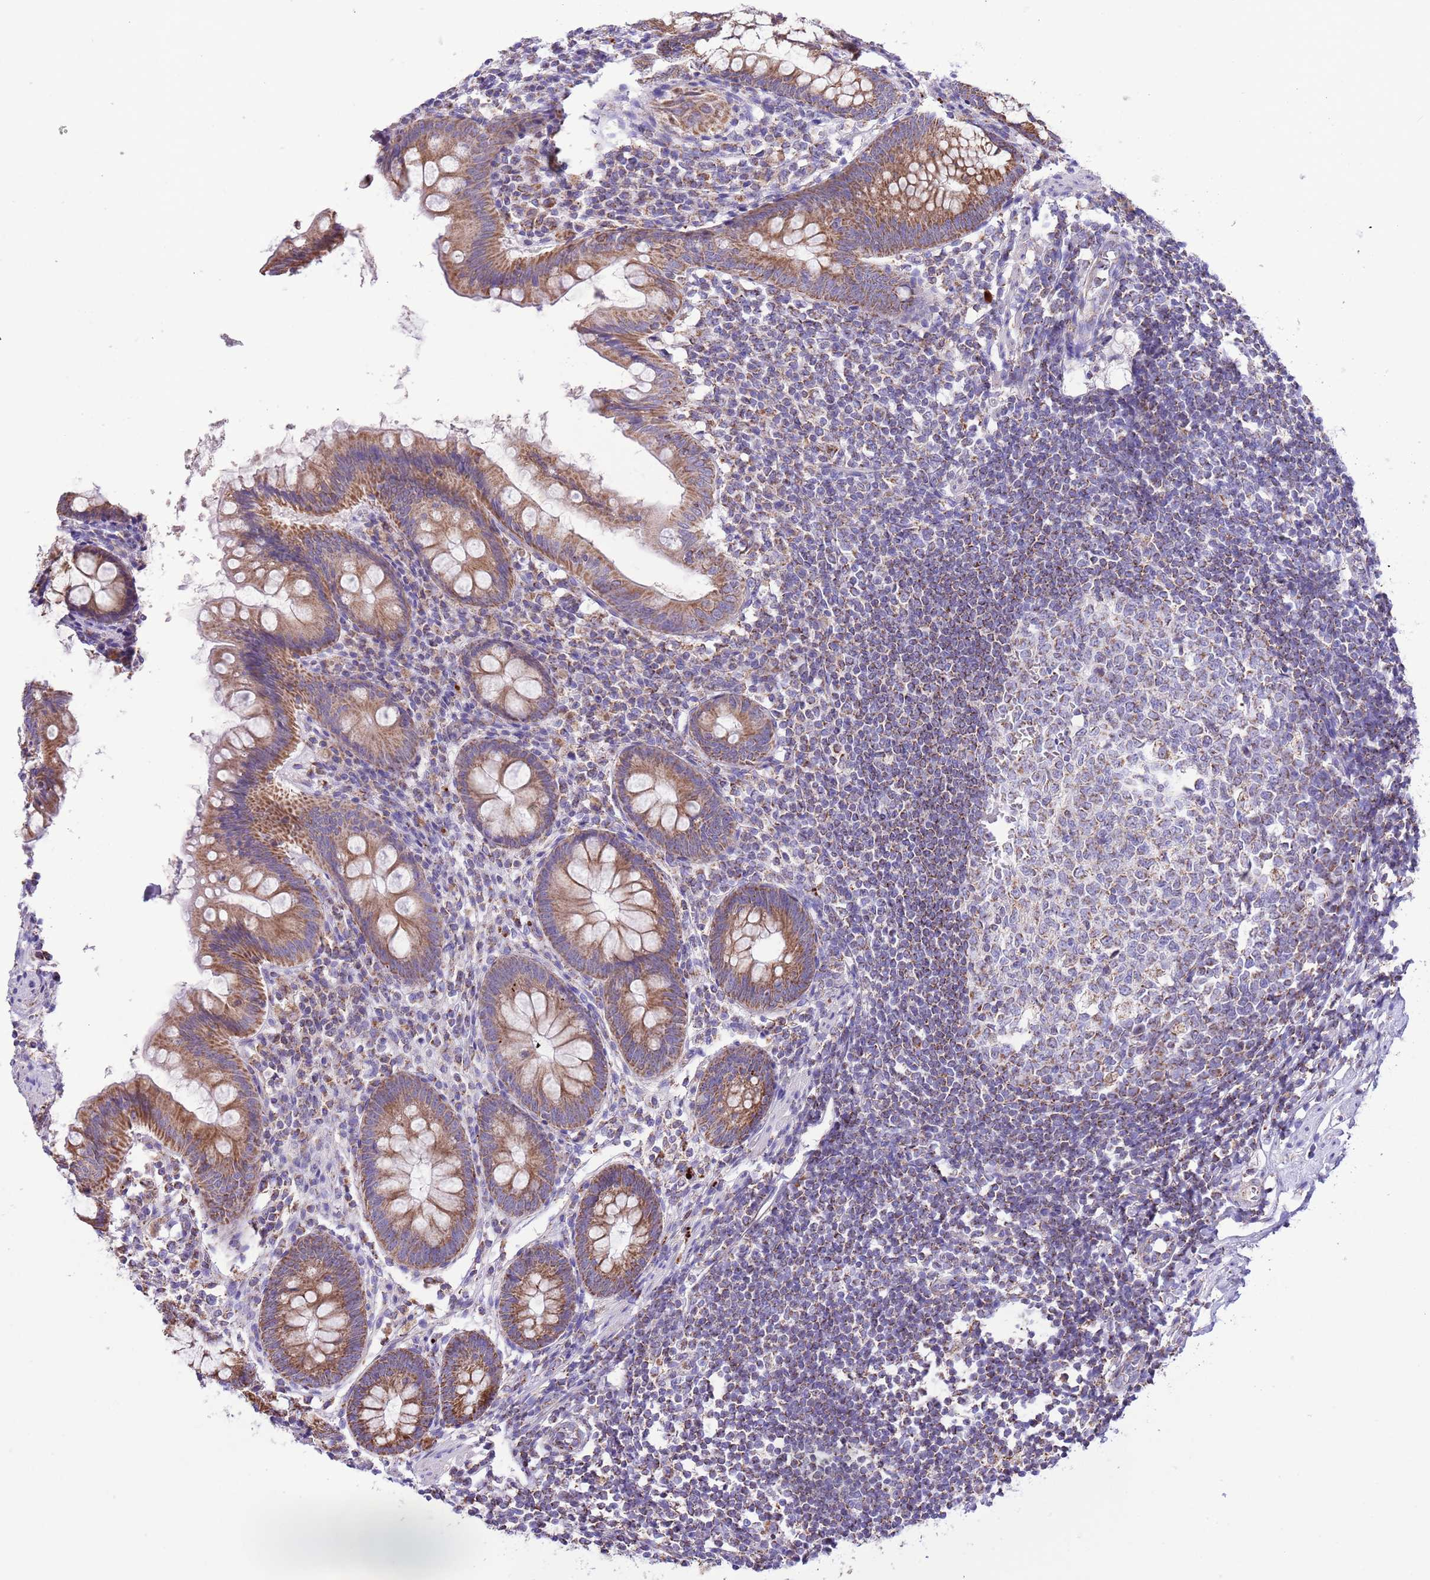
{"staining": {"intensity": "moderate", "quantity": ">75%", "location": "cytoplasmic/membranous"}, "tissue": "appendix", "cell_type": "Glandular cells", "image_type": "normal", "snomed": [{"axis": "morphology", "description": "Normal tissue, NOS"}, {"axis": "topography", "description": "Appendix"}], "caption": "Unremarkable appendix shows moderate cytoplasmic/membranous staining in about >75% of glandular cells (DAB = brown stain, brightfield microscopy at high magnification)..", "gene": "TEKTIP1", "patient": {"sex": "female", "age": 51}}